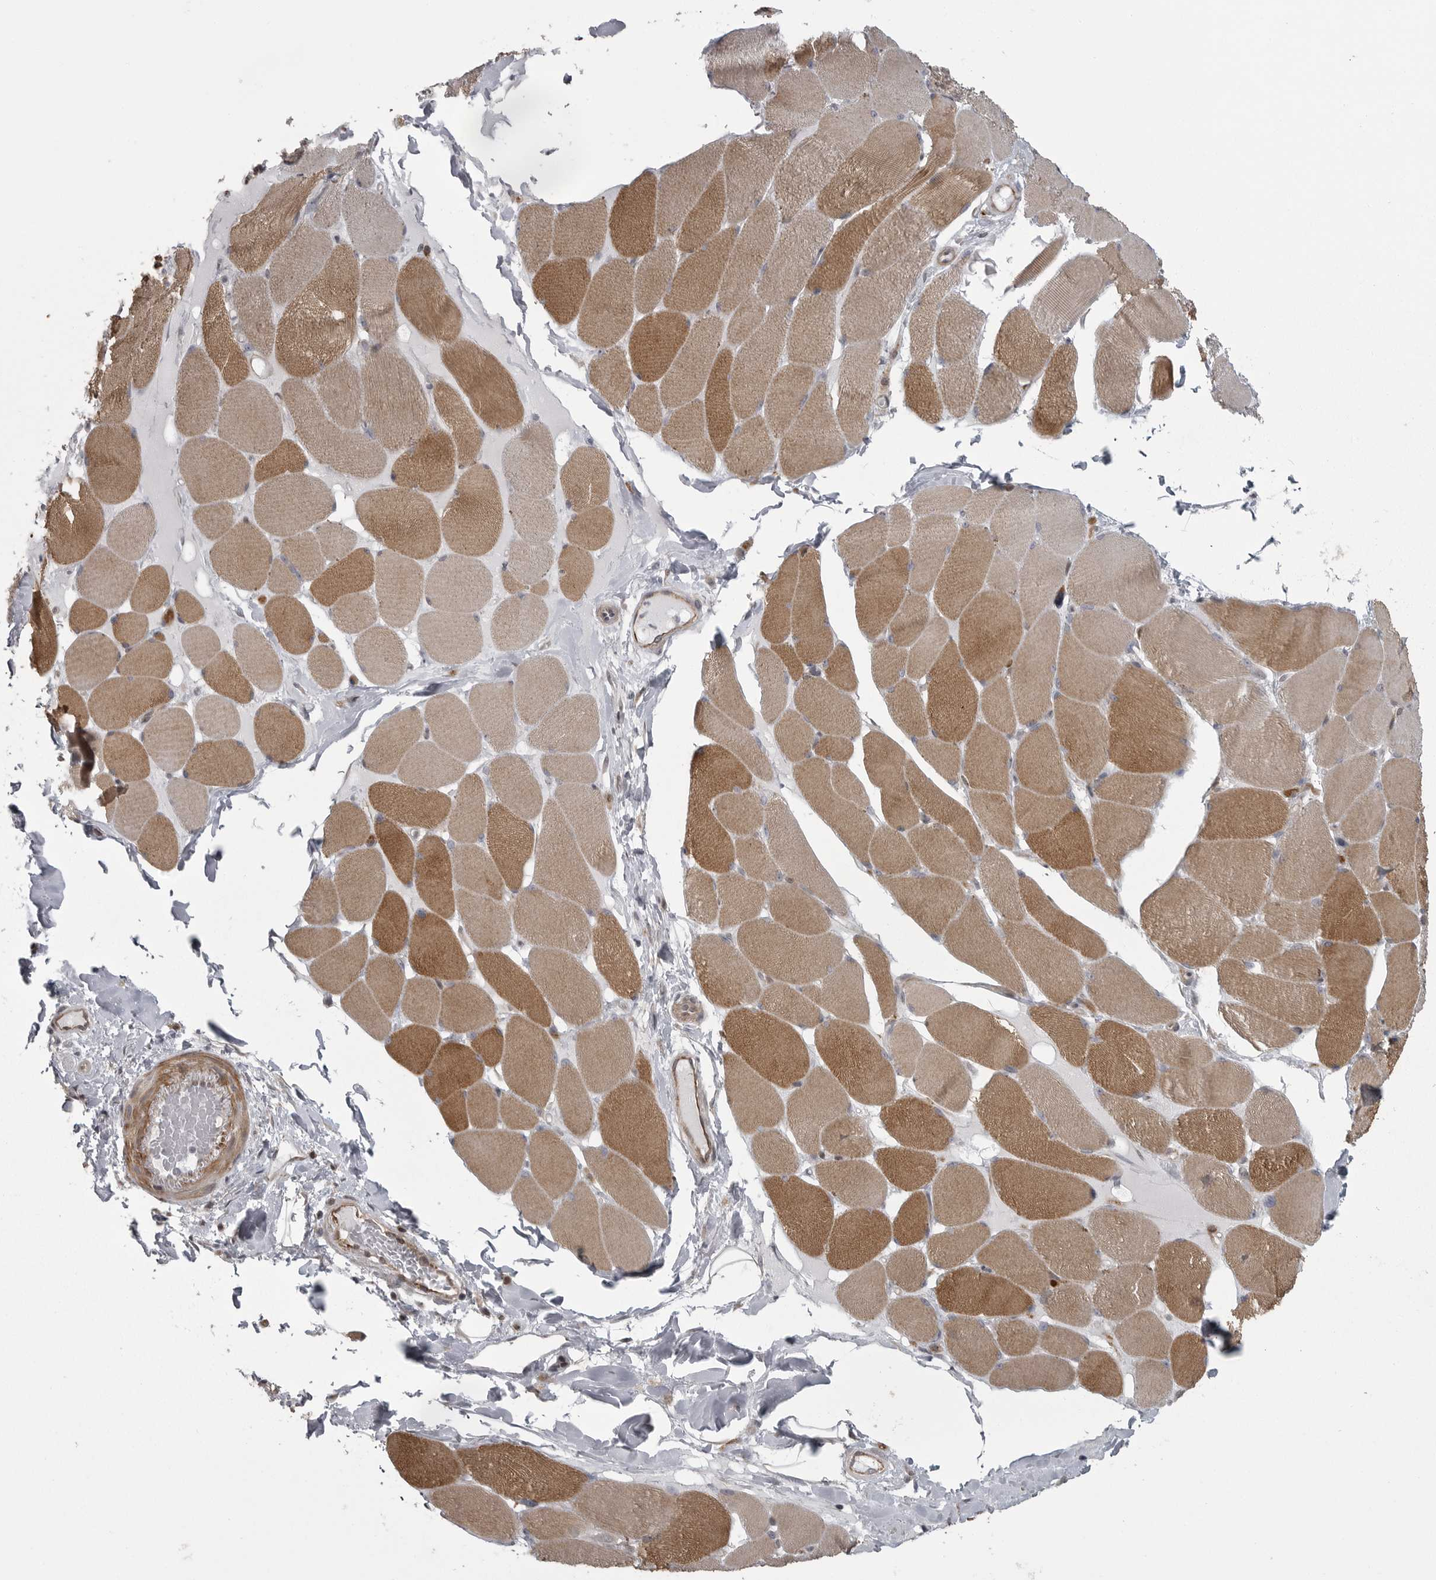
{"staining": {"intensity": "moderate", "quantity": ">75%", "location": "cytoplasmic/membranous"}, "tissue": "skeletal muscle", "cell_type": "Myocytes", "image_type": "normal", "snomed": [{"axis": "morphology", "description": "Normal tissue, NOS"}, {"axis": "topography", "description": "Skin"}, {"axis": "topography", "description": "Skeletal muscle"}], "caption": "The photomicrograph displays a brown stain indicating the presence of a protein in the cytoplasmic/membranous of myocytes in skeletal muscle.", "gene": "PPP1R9A", "patient": {"sex": "male", "age": 83}}